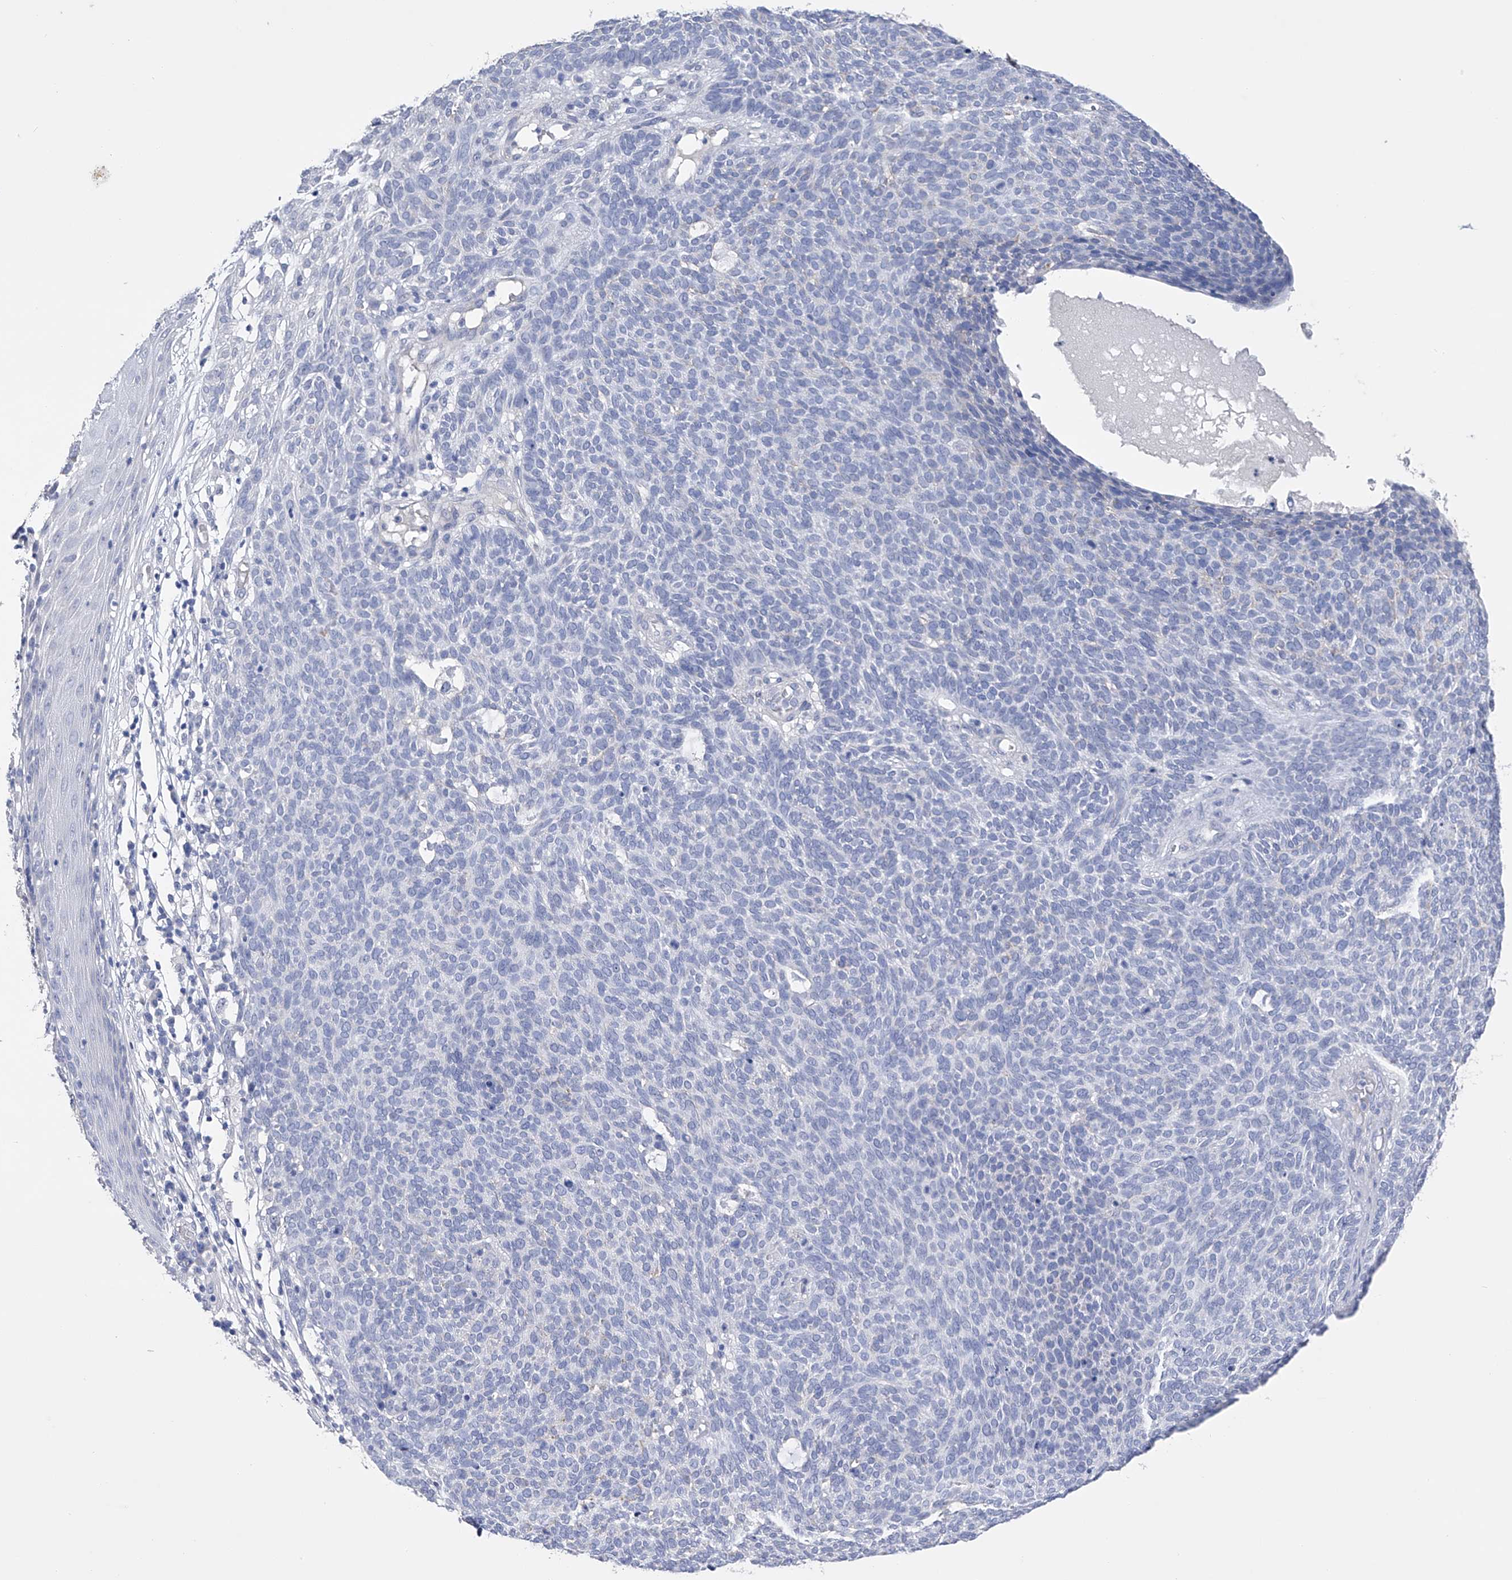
{"staining": {"intensity": "negative", "quantity": "none", "location": "none"}, "tissue": "skin cancer", "cell_type": "Tumor cells", "image_type": "cancer", "snomed": [{"axis": "morphology", "description": "Squamous cell carcinoma, NOS"}, {"axis": "topography", "description": "Skin"}], "caption": "This is a photomicrograph of immunohistochemistry staining of skin squamous cell carcinoma, which shows no staining in tumor cells. (Stains: DAB immunohistochemistry with hematoxylin counter stain, Microscopy: brightfield microscopy at high magnification).", "gene": "ADRA1A", "patient": {"sex": "female", "age": 90}}